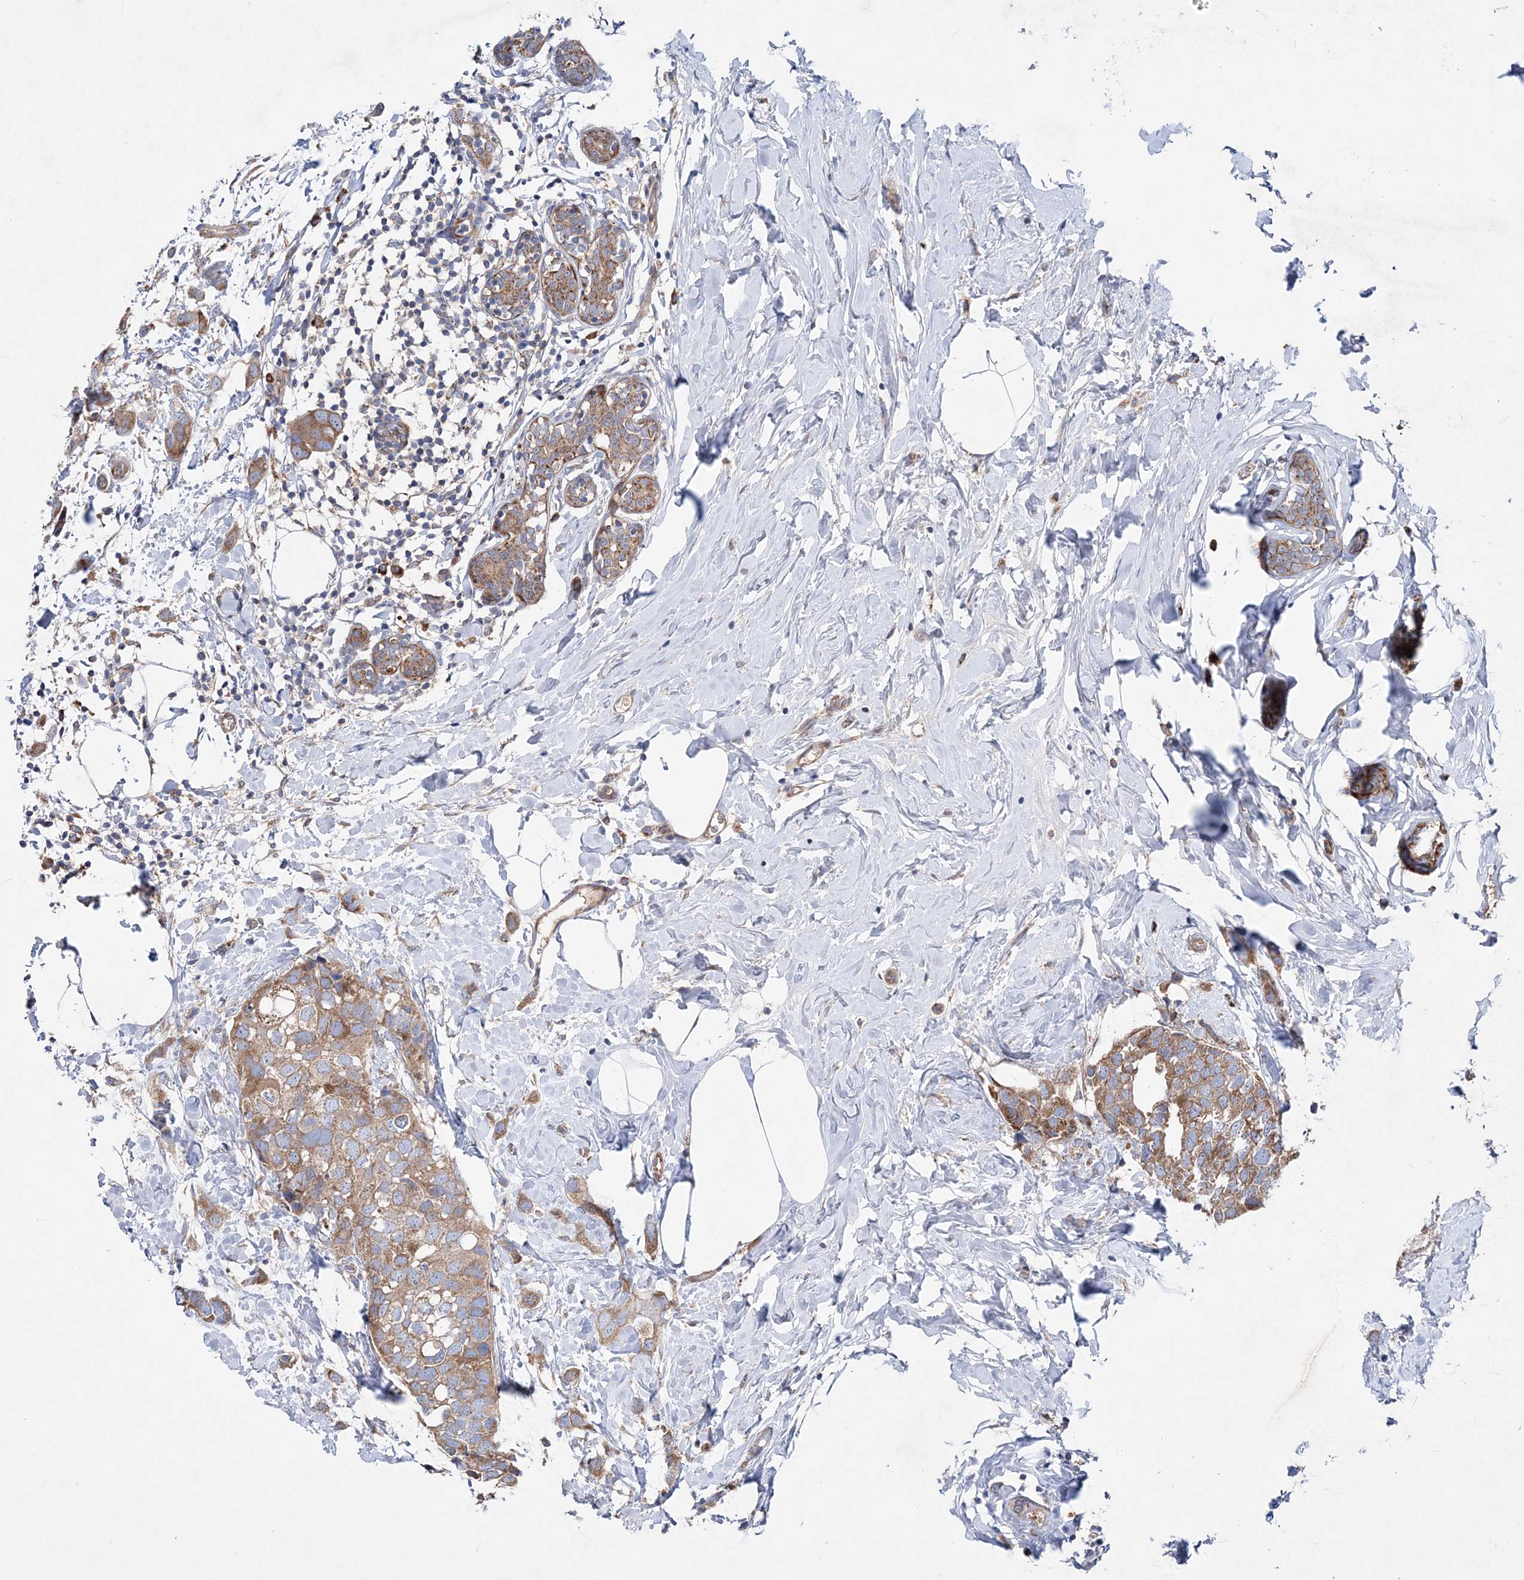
{"staining": {"intensity": "moderate", "quantity": ">75%", "location": "cytoplasmic/membranous"}, "tissue": "breast cancer", "cell_type": "Tumor cells", "image_type": "cancer", "snomed": [{"axis": "morphology", "description": "Normal tissue, NOS"}, {"axis": "morphology", "description": "Duct carcinoma"}, {"axis": "topography", "description": "Breast"}], "caption": "Immunohistochemical staining of human breast cancer (invasive ductal carcinoma) exhibits moderate cytoplasmic/membranous protein staining in about >75% of tumor cells.", "gene": "NGLY1", "patient": {"sex": "female", "age": 50}}